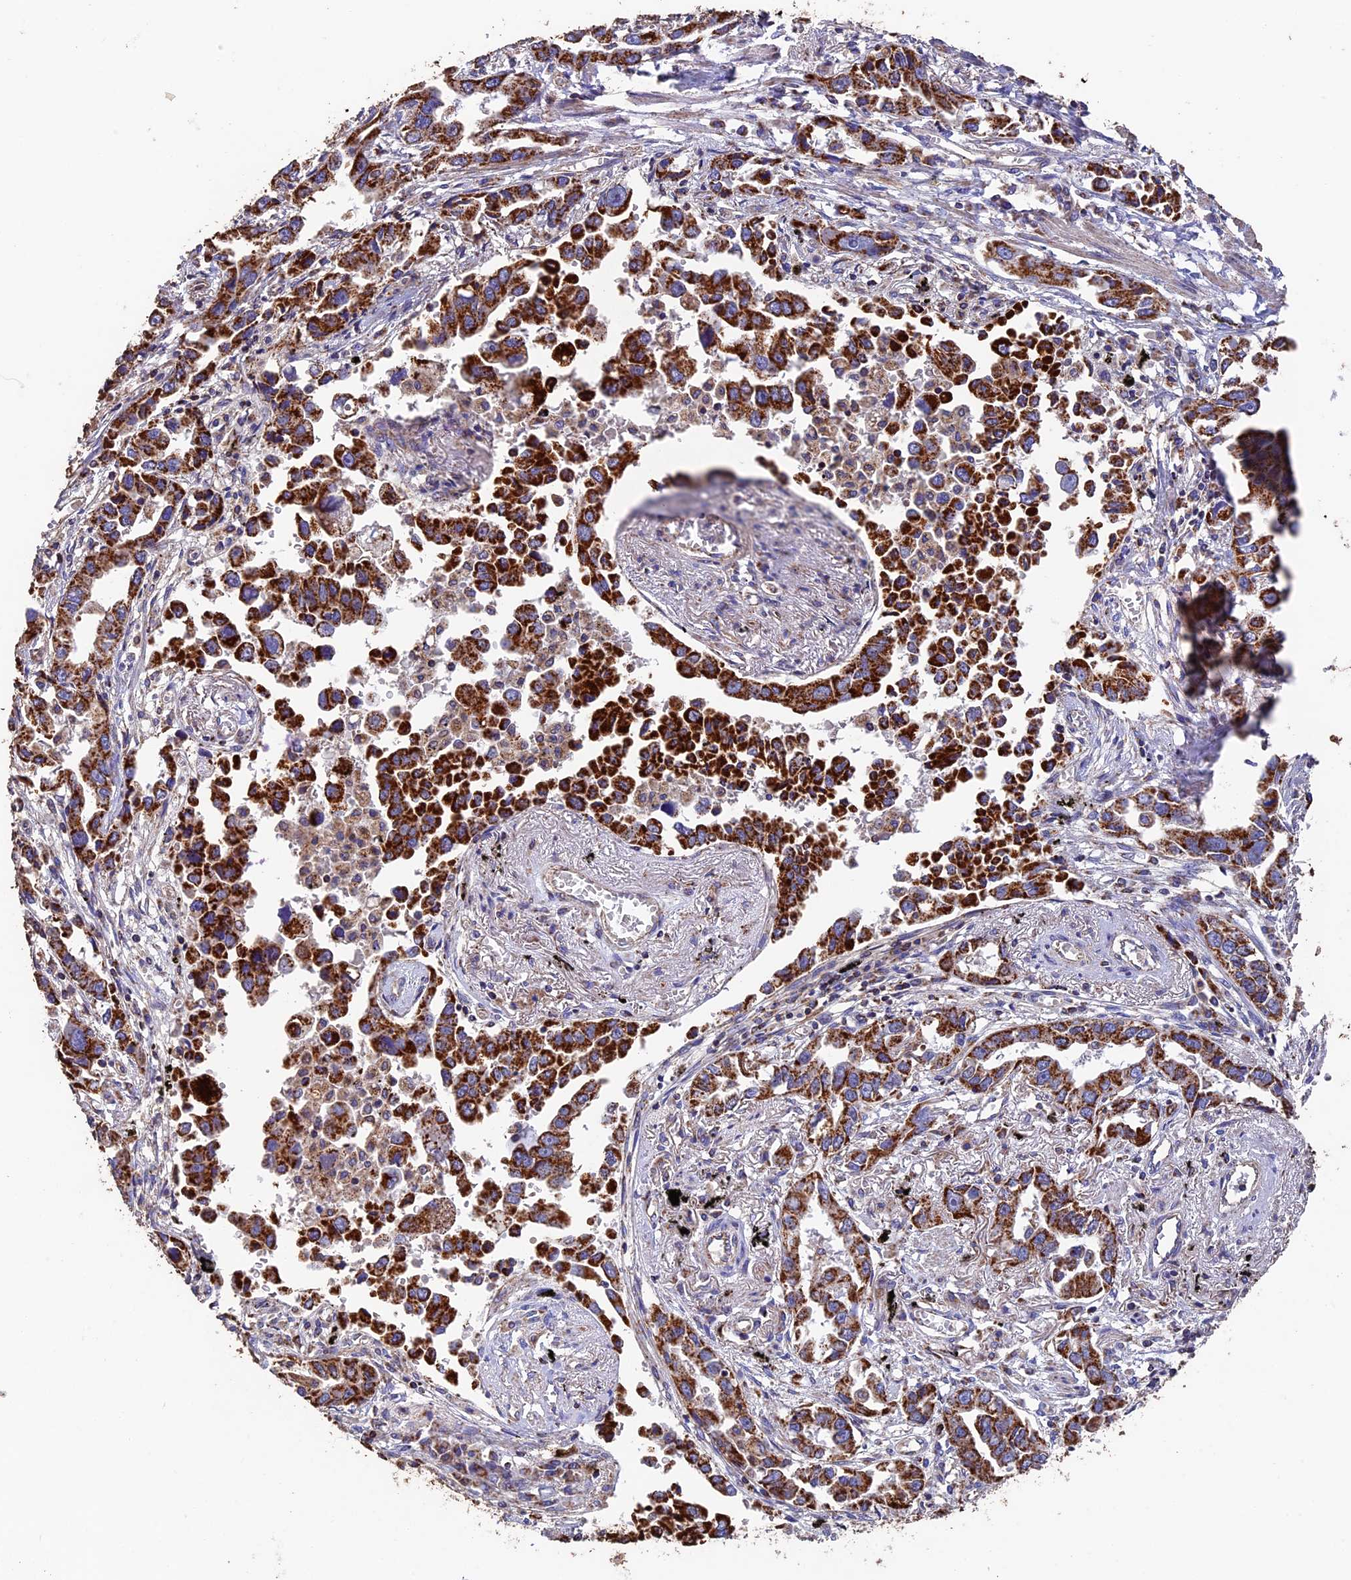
{"staining": {"intensity": "strong", "quantity": ">75%", "location": "cytoplasmic/membranous"}, "tissue": "lung cancer", "cell_type": "Tumor cells", "image_type": "cancer", "snomed": [{"axis": "morphology", "description": "Adenocarcinoma, NOS"}, {"axis": "topography", "description": "Lung"}], "caption": "Immunohistochemistry histopathology image of lung adenocarcinoma stained for a protein (brown), which displays high levels of strong cytoplasmic/membranous staining in about >75% of tumor cells.", "gene": "ADAT1", "patient": {"sex": "male", "age": 67}}